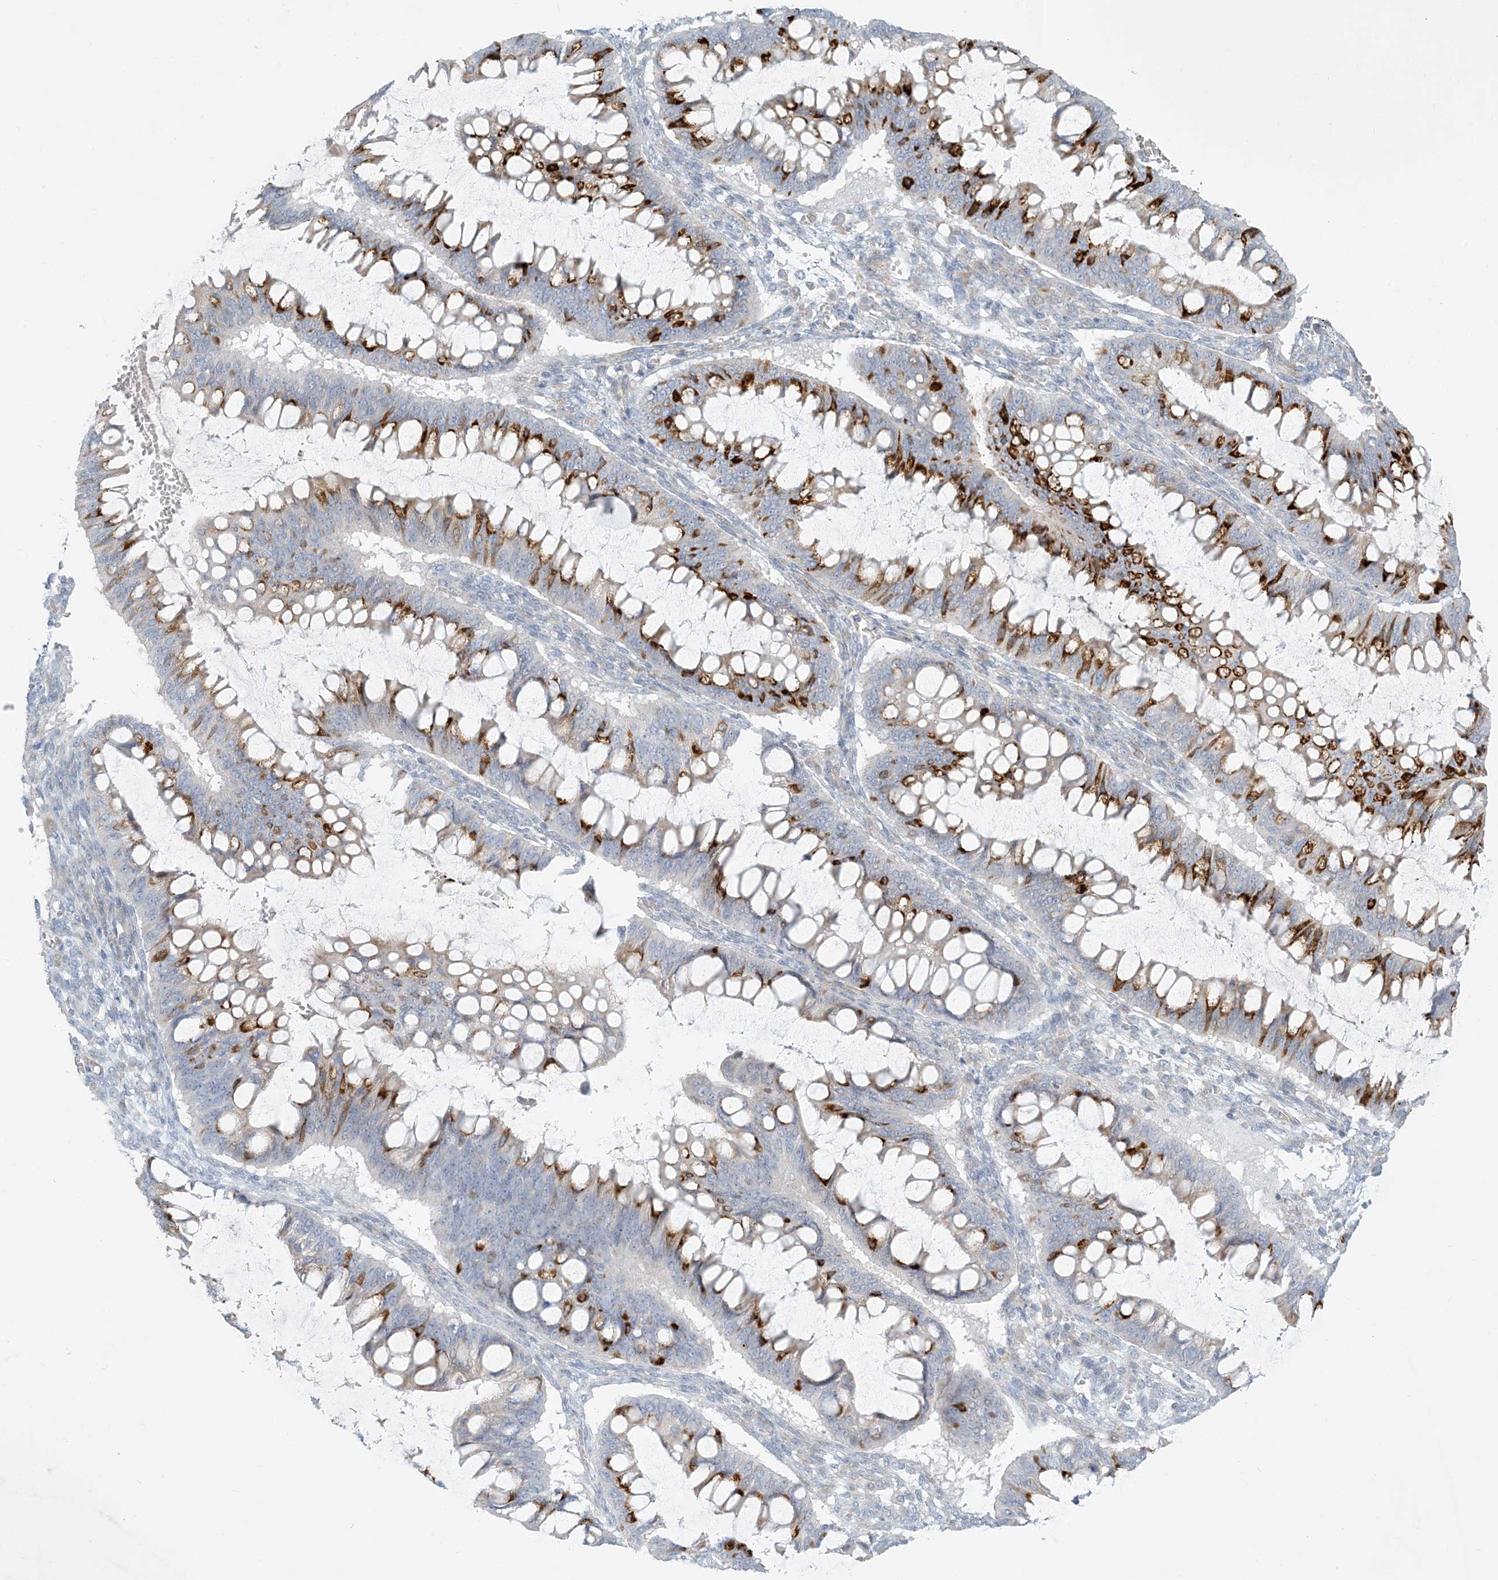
{"staining": {"intensity": "moderate", "quantity": "25%-75%", "location": "cytoplasmic/membranous"}, "tissue": "ovarian cancer", "cell_type": "Tumor cells", "image_type": "cancer", "snomed": [{"axis": "morphology", "description": "Cystadenocarcinoma, mucinous, NOS"}, {"axis": "topography", "description": "Ovary"}], "caption": "Ovarian cancer (mucinous cystadenocarcinoma) stained with immunohistochemistry (IHC) demonstrates moderate cytoplasmic/membranous positivity in approximately 25%-75% of tumor cells.", "gene": "ZNF385D", "patient": {"sex": "female", "age": 73}}